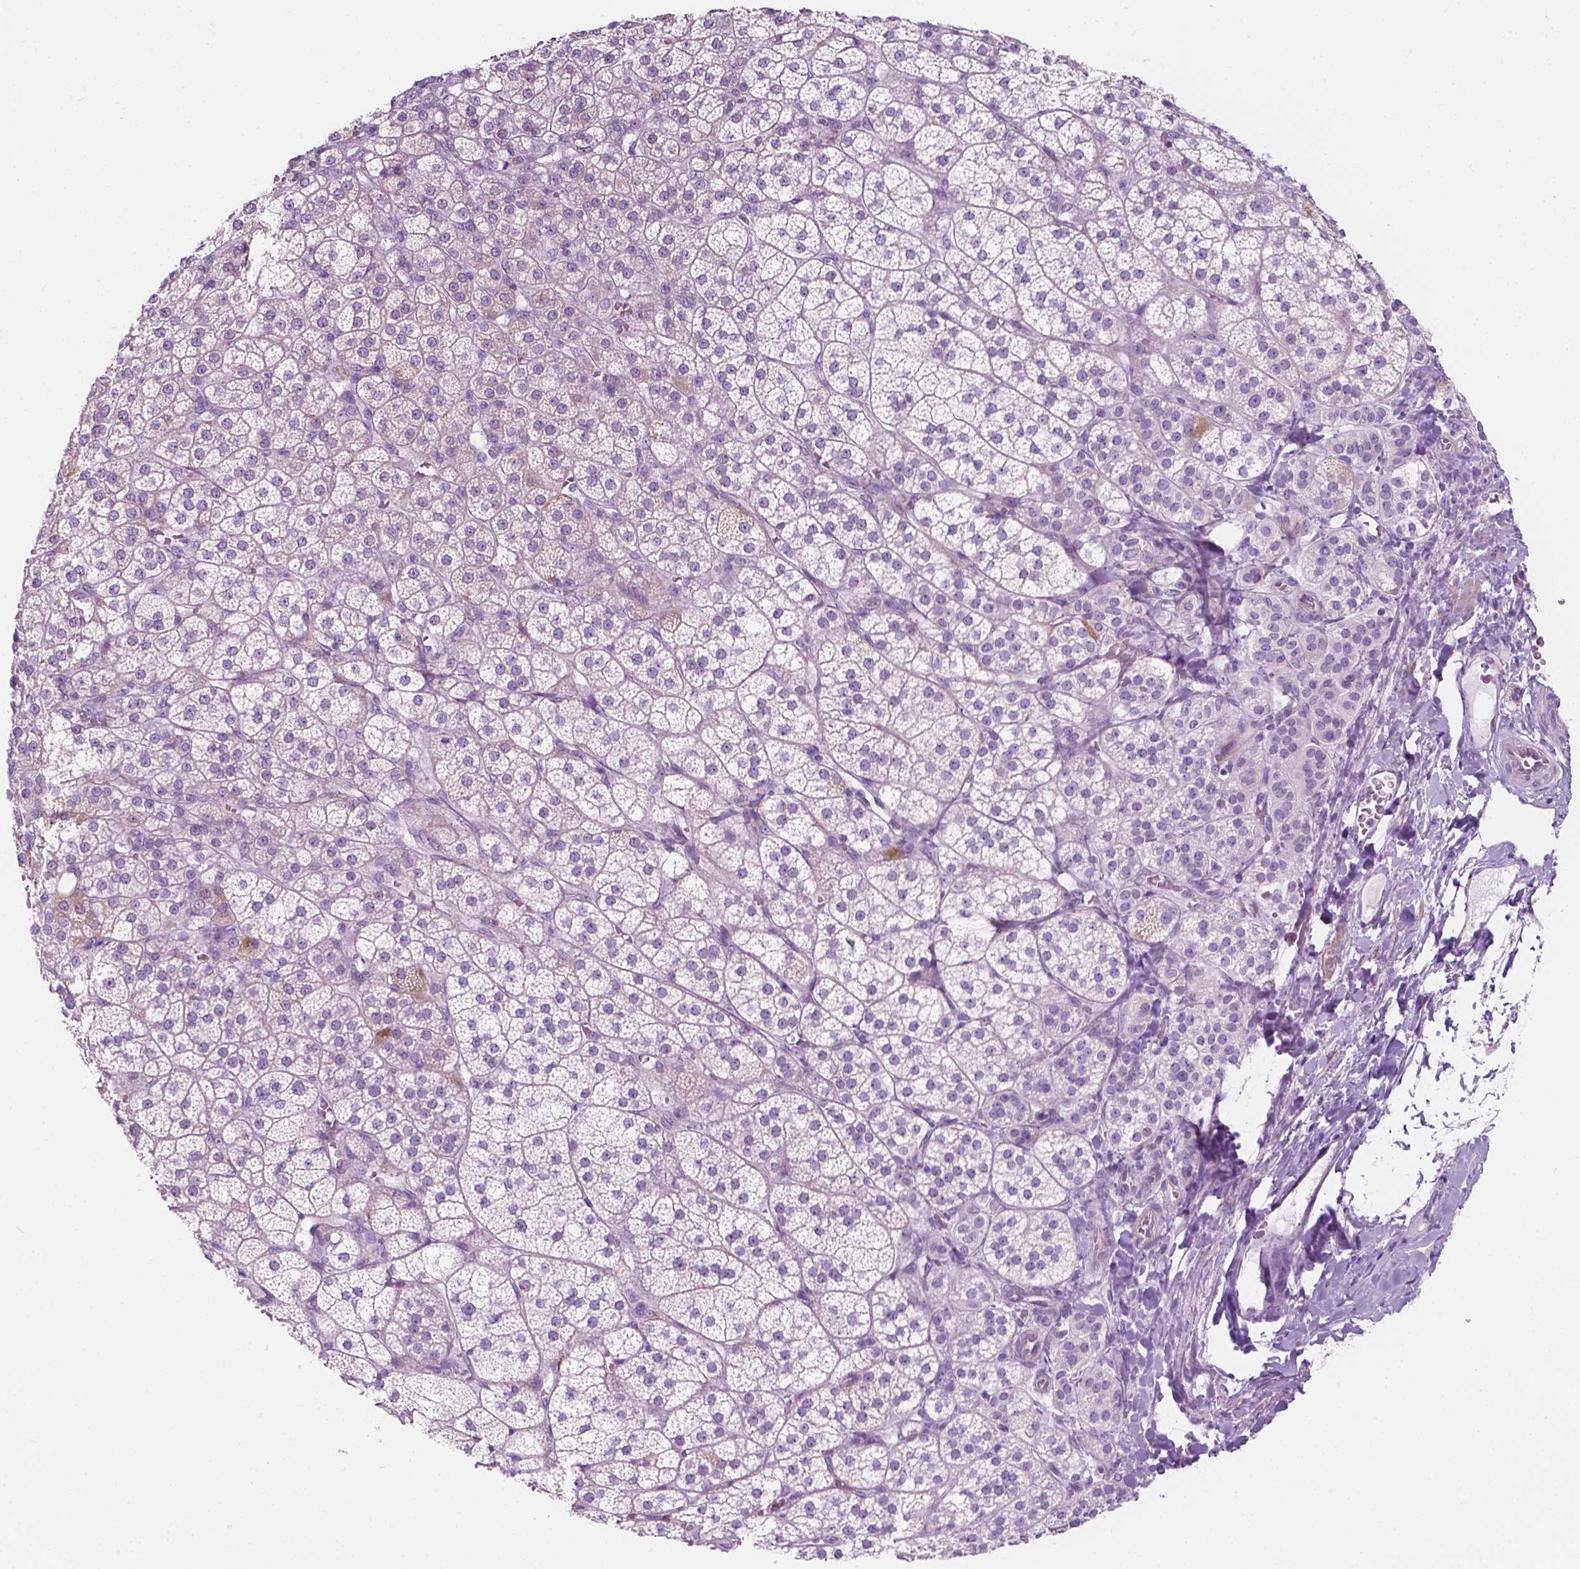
{"staining": {"intensity": "negative", "quantity": "none", "location": "none"}, "tissue": "adrenal gland", "cell_type": "Glandular cells", "image_type": "normal", "snomed": [{"axis": "morphology", "description": "Normal tissue, NOS"}, {"axis": "topography", "description": "Adrenal gland"}], "caption": "High power microscopy image of an IHC histopathology image of normal adrenal gland, revealing no significant expression in glandular cells.", "gene": "NOS1AP", "patient": {"sex": "female", "age": 60}}